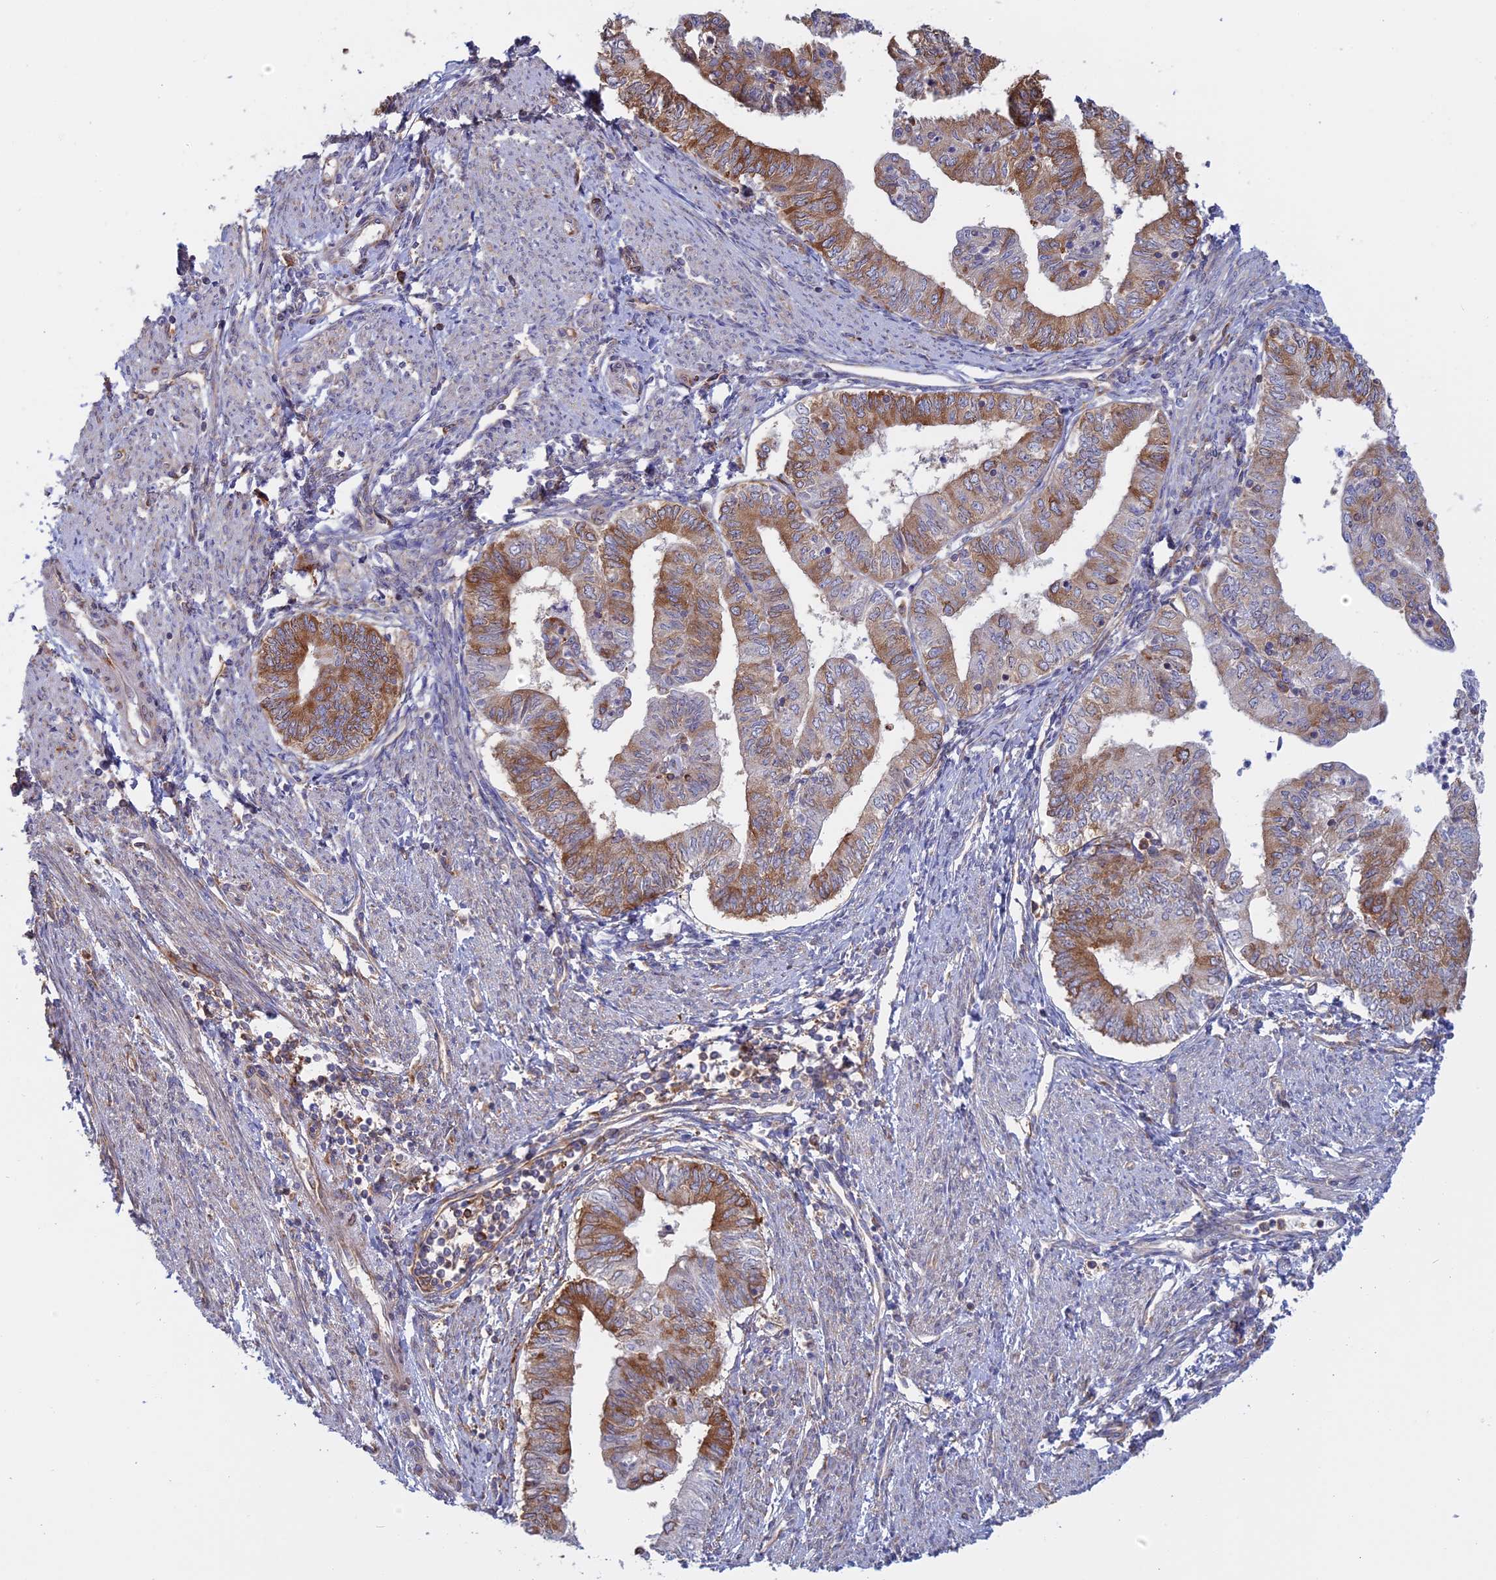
{"staining": {"intensity": "moderate", "quantity": "25%-75%", "location": "cytoplasmic/membranous"}, "tissue": "endometrial cancer", "cell_type": "Tumor cells", "image_type": "cancer", "snomed": [{"axis": "morphology", "description": "Adenocarcinoma, NOS"}, {"axis": "topography", "description": "Endometrium"}], "caption": "About 25%-75% of tumor cells in human endometrial adenocarcinoma display moderate cytoplasmic/membranous protein staining as visualized by brown immunohistochemical staining.", "gene": "GMIP", "patient": {"sex": "female", "age": 66}}